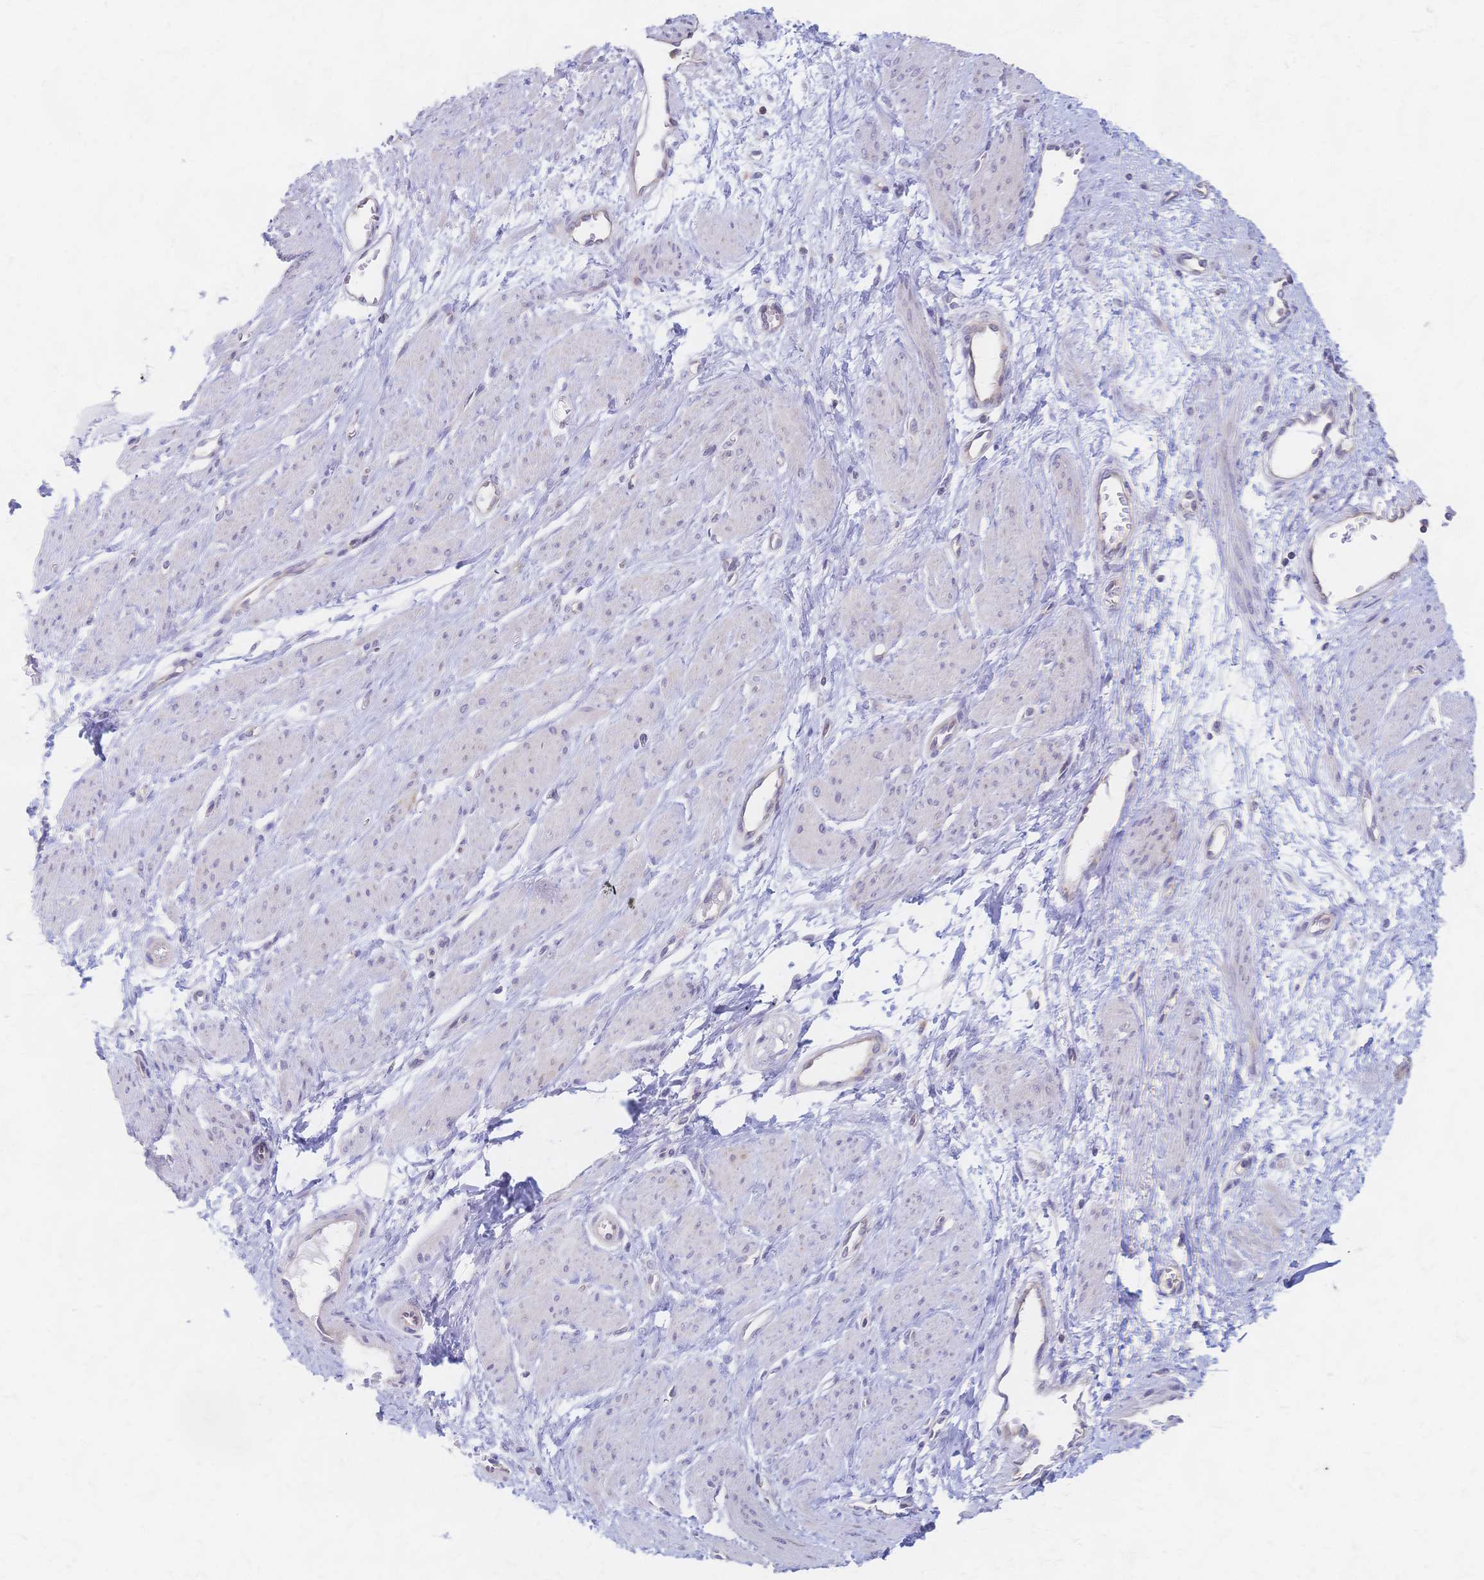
{"staining": {"intensity": "negative", "quantity": "none", "location": "none"}, "tissue": "smooth muscle", "cell_type": "Smooth muscle cells", "image_type": "normal", "snomed": [{"axis": "morphology", "description": "Normal tissue, NOS"}, {"axis": "topography", "description": "Smooth muscle"}, {"axis": "topography", "description": "Uterus"}], "caption": "Image shows no significant protein staining in smooth muscle cells of unremarkable smooth muscle. (DAB immunohistochemistry (IHC) with hematoxylin counter stain).", "gene": "CYB5A", "patient": {"sex": "female", "age": 39}}